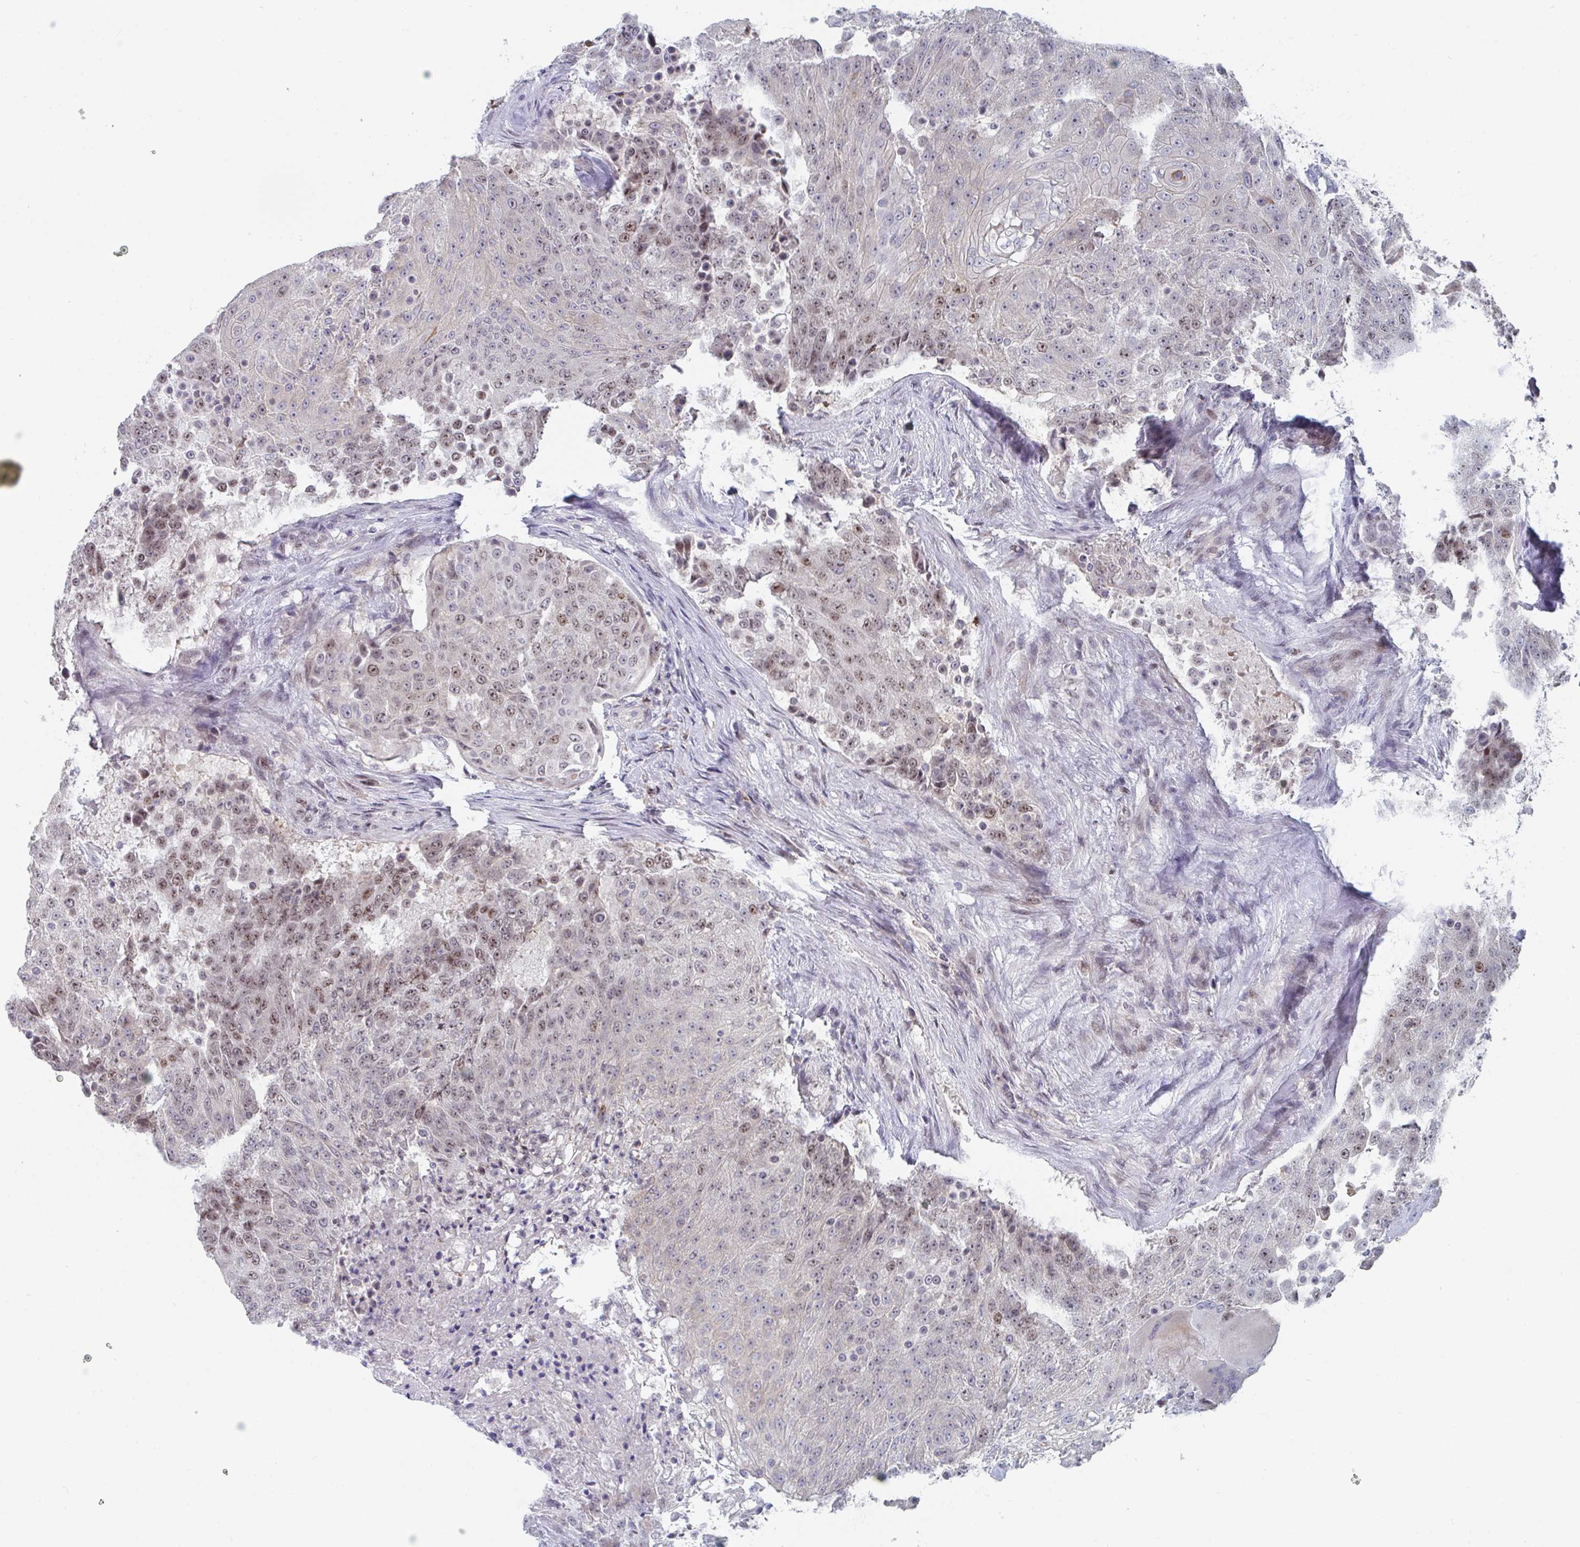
{"staining": {"intensity": "moderate", "quantity": "25%-75%", "location": "nuclear"}, "tissue": "urothelial cancer", "cell_type": "Tumor cells", "image_type": "cancer", "snomed": [{"axis": "morphology", "description": "Urothelial carcinoma, High grade"}, {"axis": "topography", "description": "Urinary bladder"}], "caption": "A micrograph of urothelial cancer stained for a protein shows moderate nuclear brown staining in tumor cells.", "gene": "CENPT", "patient": {"sex": "female", "age": 63}}